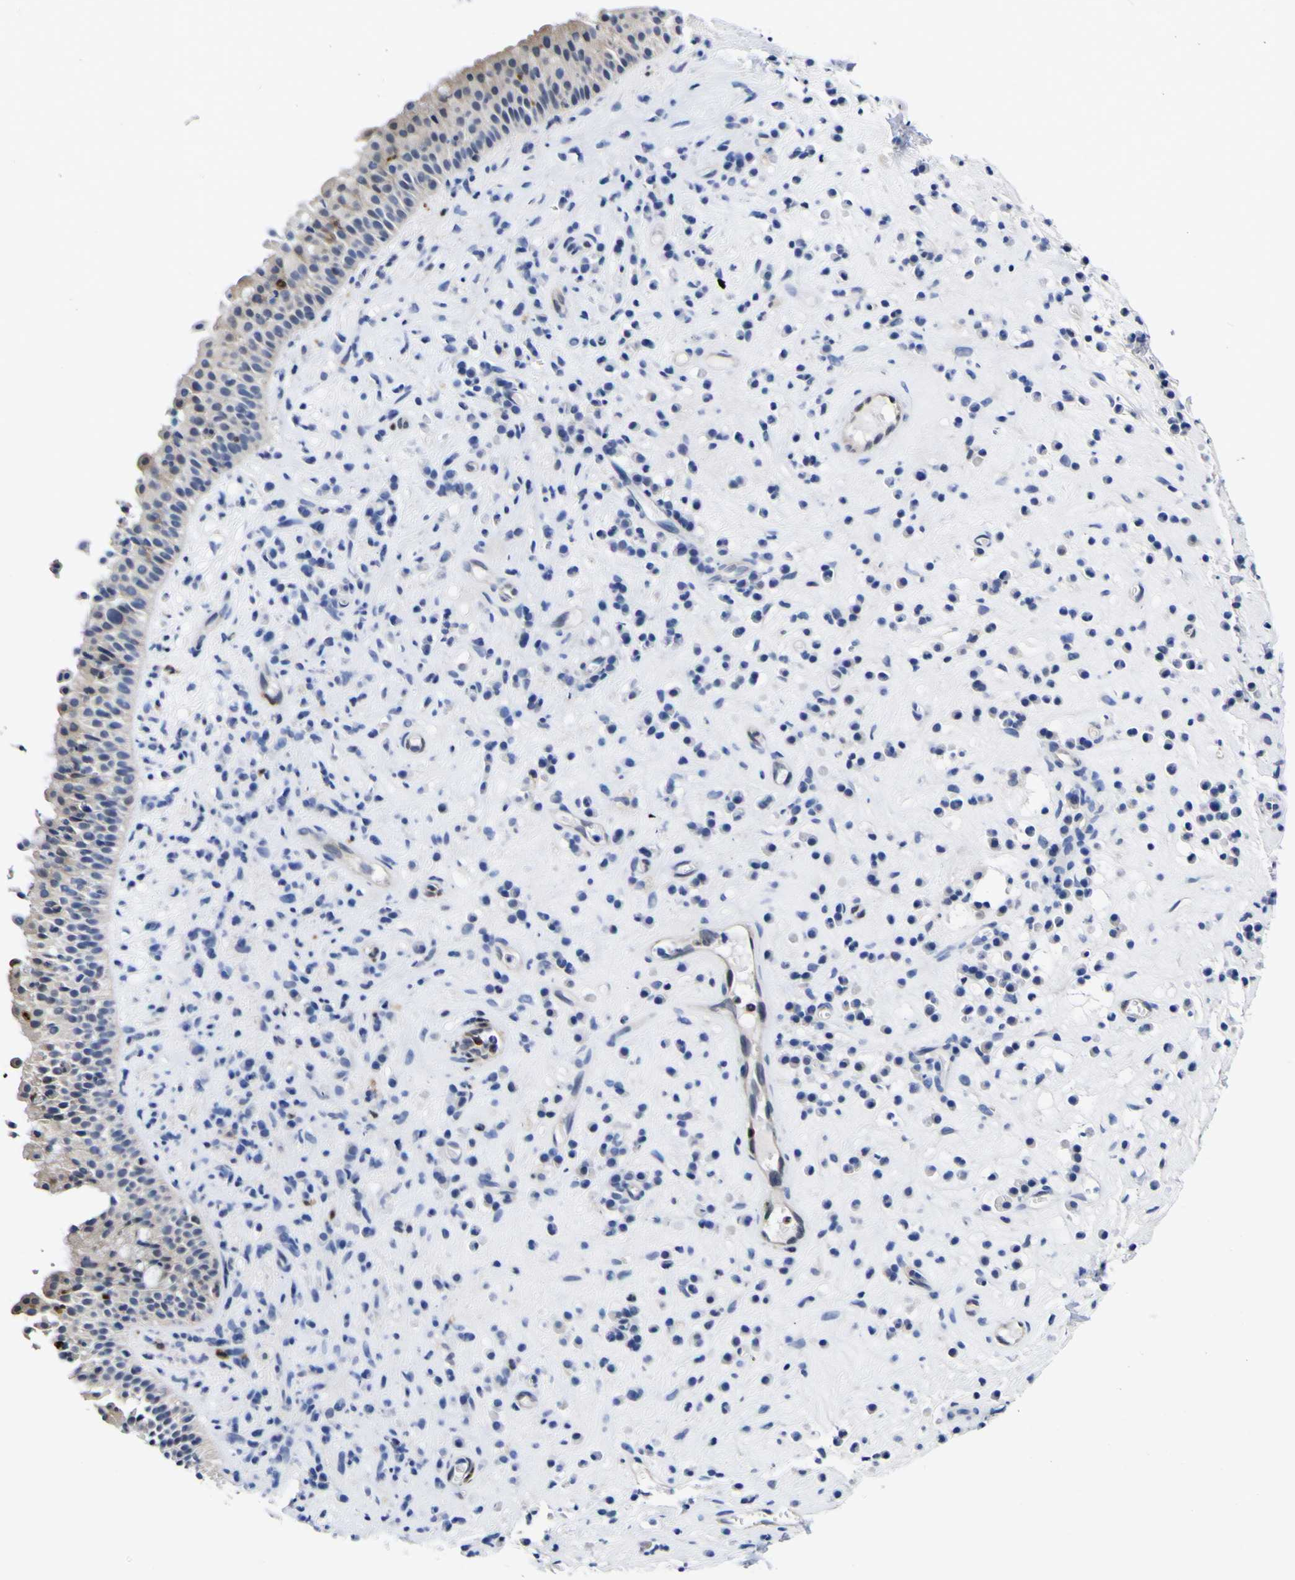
{"staining": {"intensity": "weak", "quantity": ">75%", "location": "cytoplasmic/membranous"}, "tissue": "nasopharynx", "cell_type": "Respiratory epithelial cells", "image_type": "normal", "snomed": [{"axis": "morphology", "description": "Normal tissue, NOS"}, {"axis": "topography", "description": "Nasopharynx"}], "caption": "Protein analysis of unremarkable nasopharynx shows weak cytoplasmic/membranous expression in approximately >75% of respiratory epithelial cells.", "gene": "CASP6", "patient": {"sex": "female", "age": 51}}